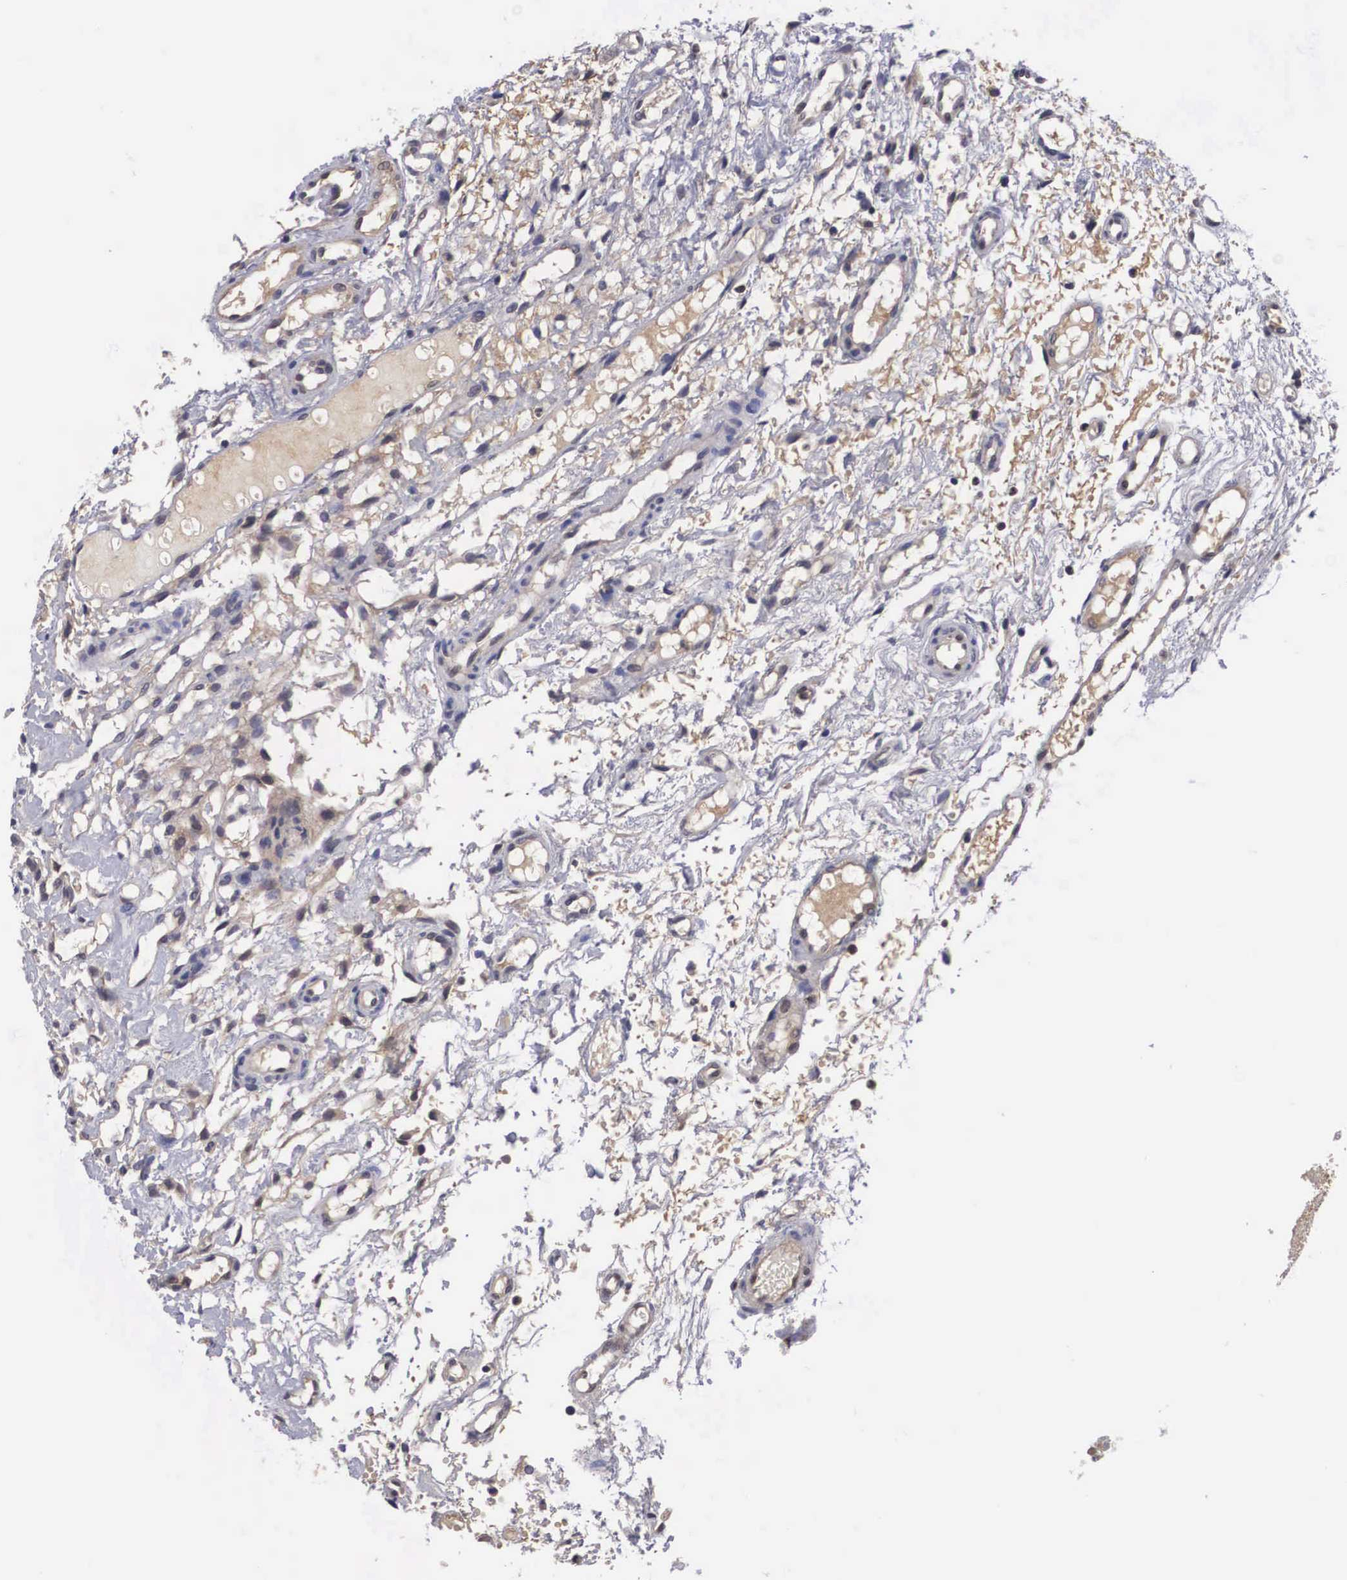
{"staining": {"intensity": "negative", "quantity": "none", "location": "none"}, "tissue": "glioma", "cell_type": "Tumor cells", "image_type": "cancer", "snomed": [{"axis": "morphology", "description": "Glioma, malignant, High grade"}, {"axis": "topography", "description": "Brain"}], "caption": "Image shows no protein expression in tumor cells of glioma tissue.", "gene": "ADSL", "patient": {"sex": "male", "age": 77}}